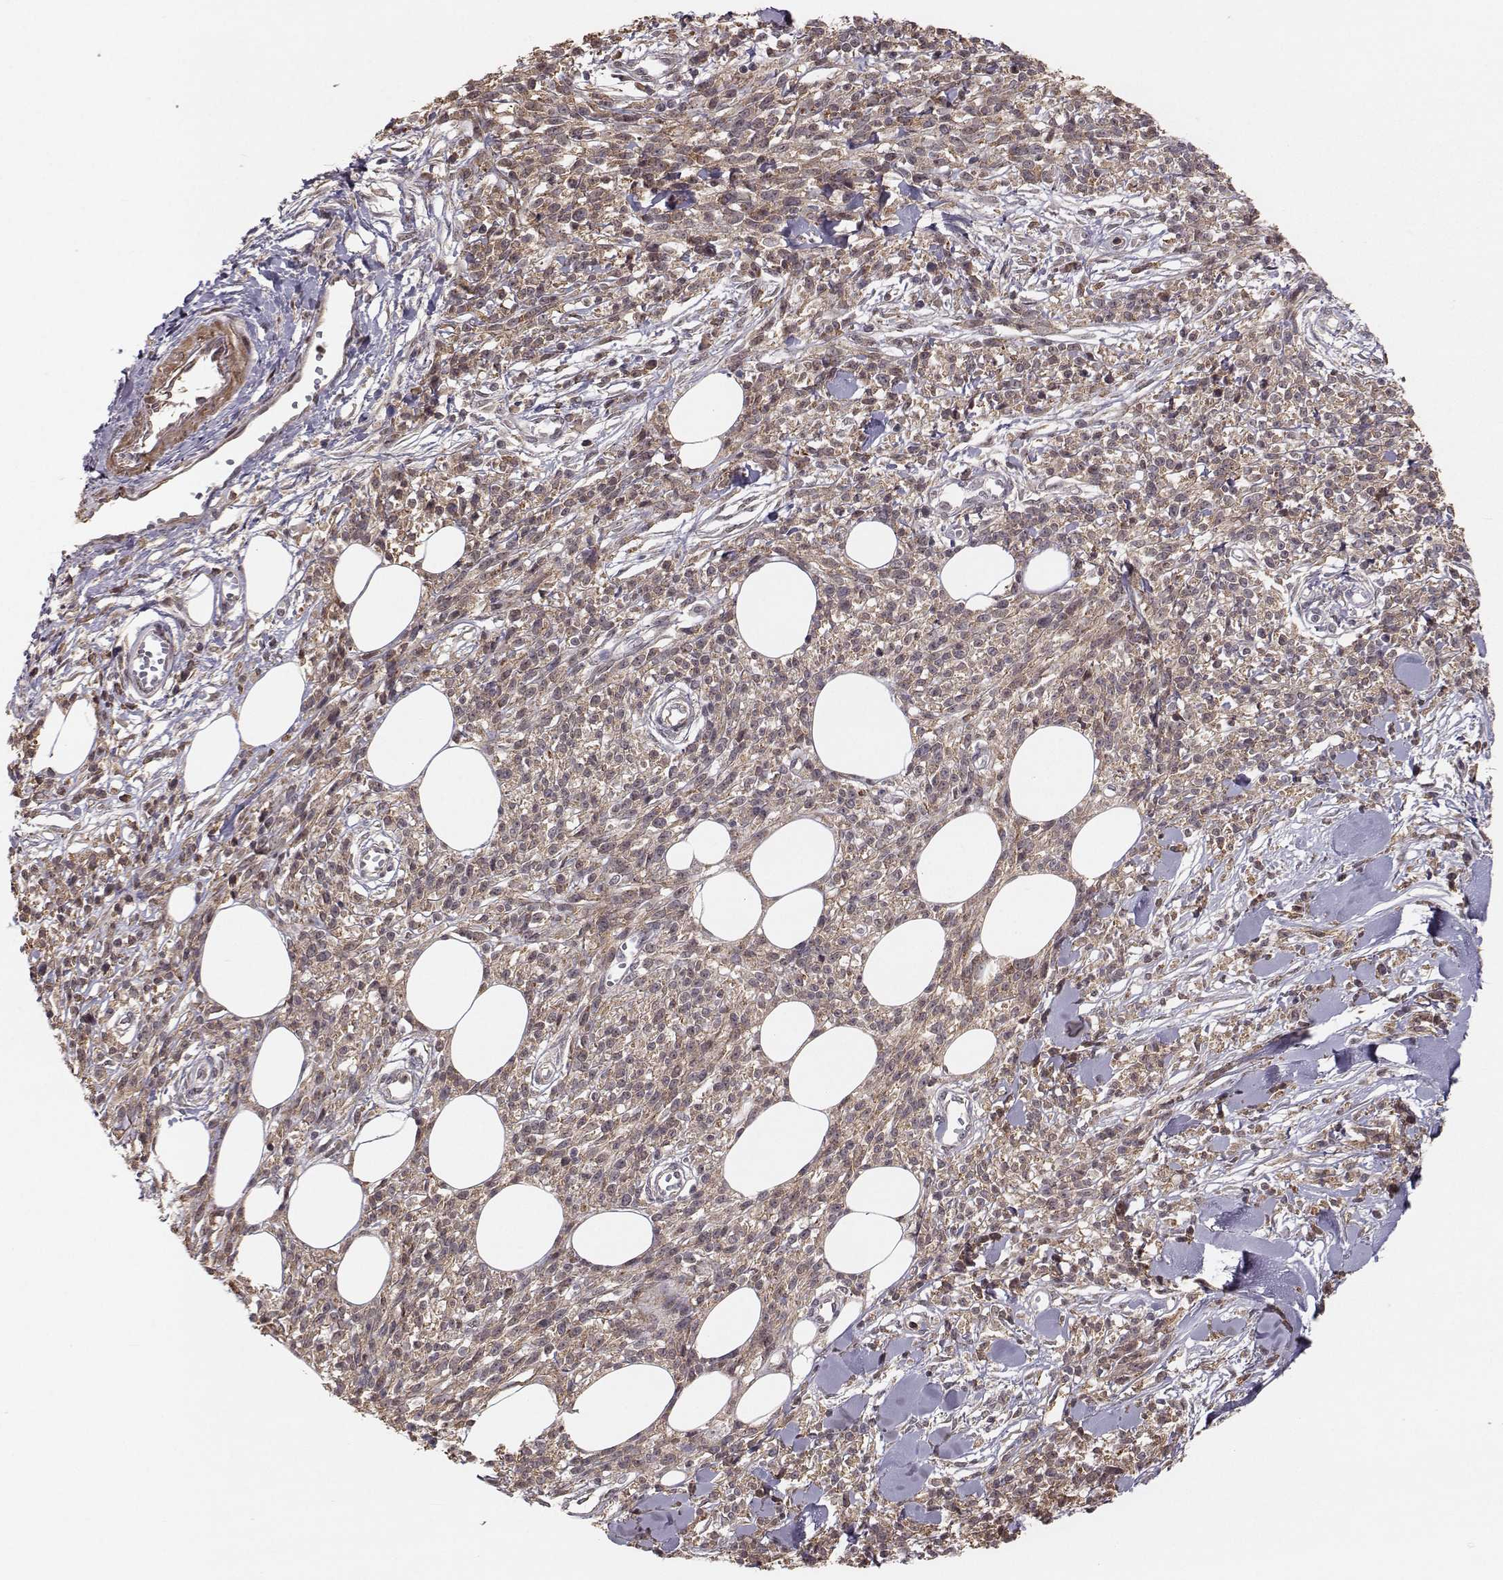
{"staining": {"intensity": "moderate", "quantity": "25%-75%", "location": "cytoplasmic/membranous"}, "tissue": "melanoma", "cell_type": "Tumor cells", "image_type": "cancer", "snomed": [{"axis": "morphology", "description": "Malignant melanoma, NOS"}, {"axis": "topography", "description": "Skin"}, {"axis": "topography", "description": "Skin of trunk"}], "caption": "Protein expression analysis of malignant melanoma displays moderate cytoplasmic/membranous expression in approximately 25%-75% of tumor cells.", "gene": "PLEKHG3", "patient": {"sex": "male", "age": 74}}